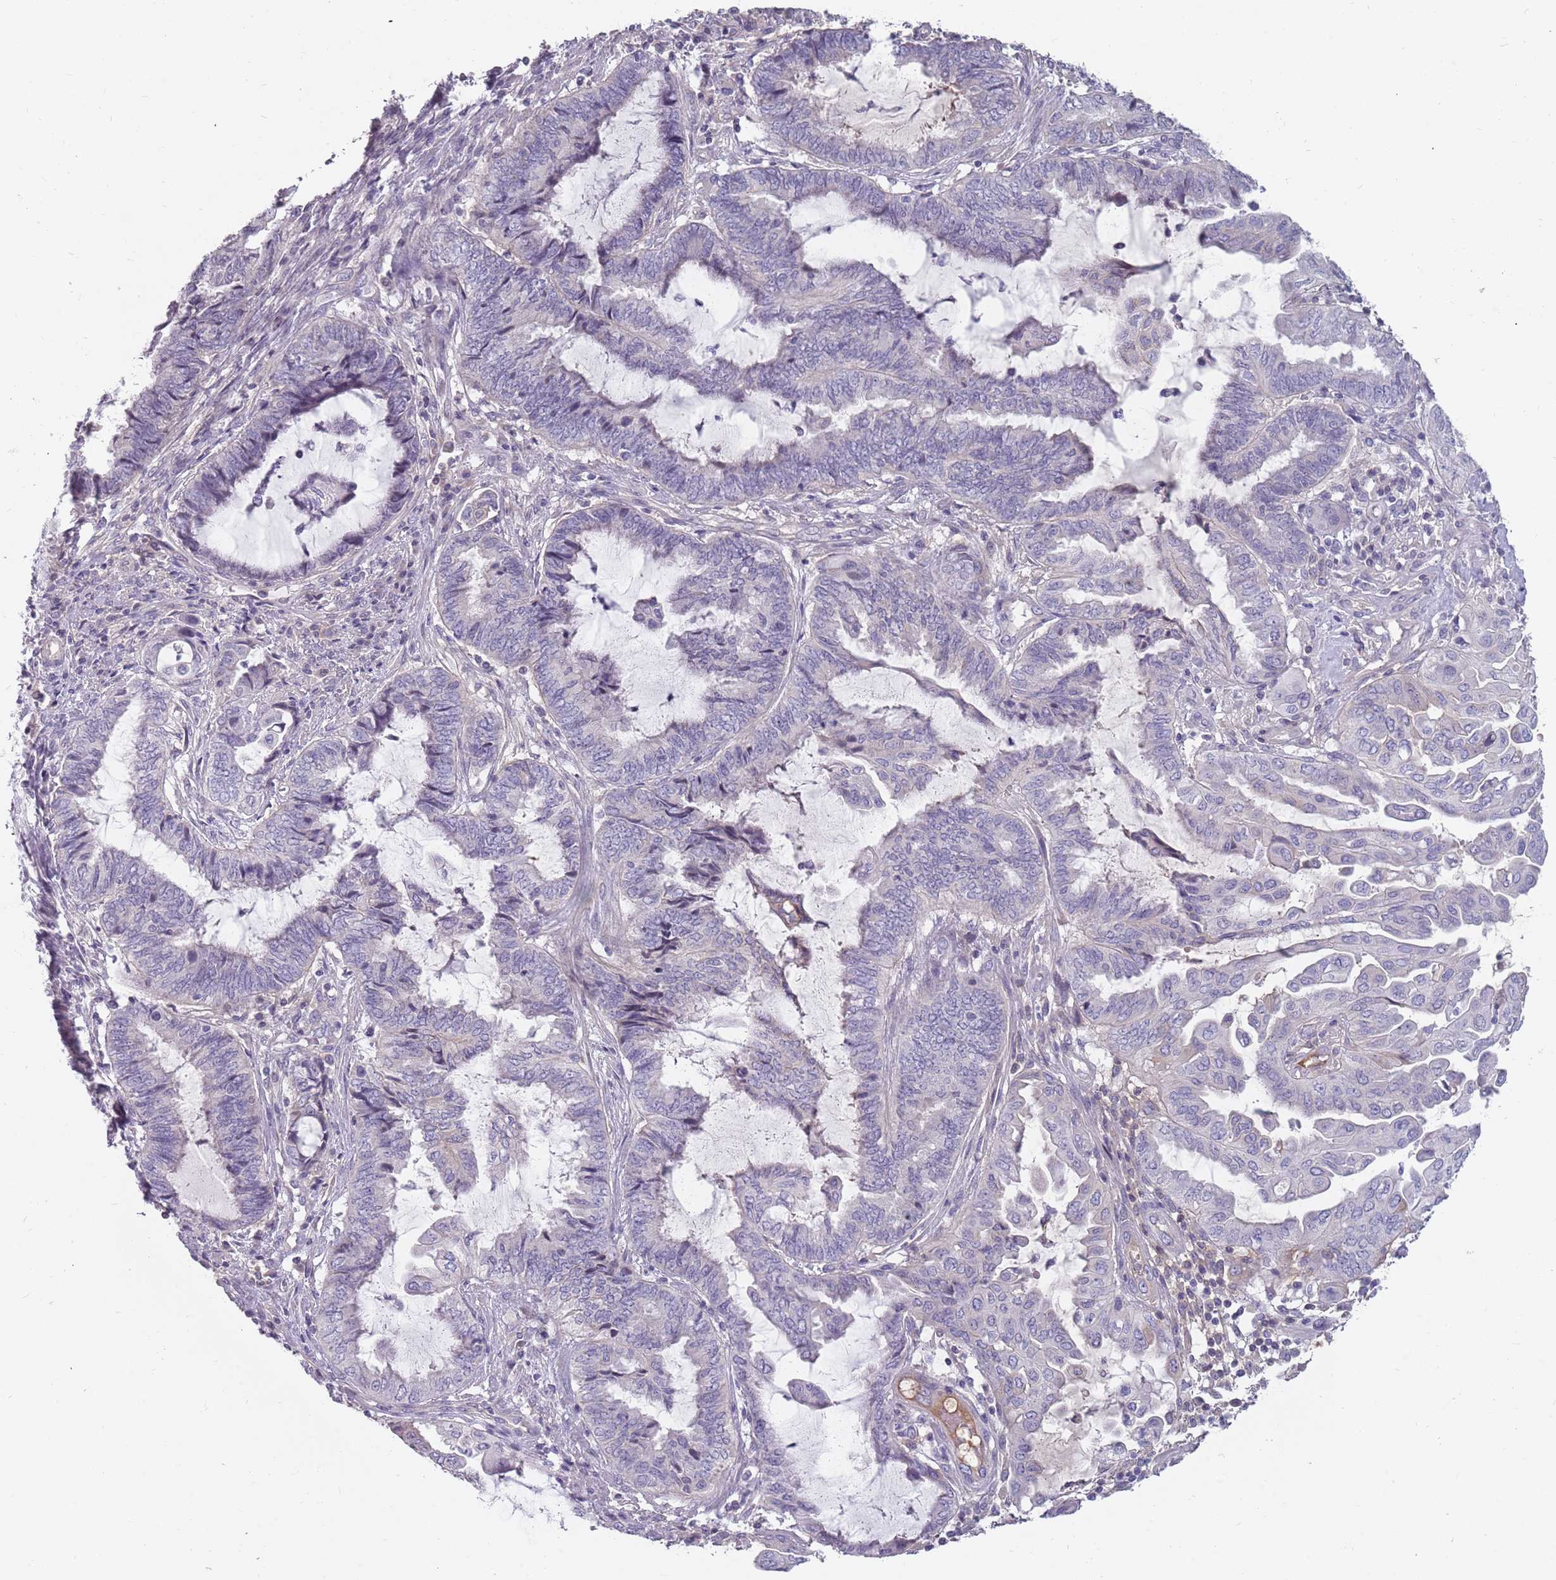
{"staining": {"intensity": "negative", "quantity": "none", "location": "none"}, "tissue": "endometrial cancer", "cell_type": "Tumor cells", "image_type": "cancer", "snomed": [{"axis": "morphology", "description": "Adenocarcinoma, NOS"}, {"axis": "topography", "description": "Uterus"}, {"axis": "topography", "description": "Endometrium"}], "caption": "An IHC micrograph of endometrial adenocarcinoma is shown. There is no staining in tumor cells of endometrial adenocarcinoma. (Immunohistochemistry, brightfield microscopy, high magnification).", "gene": "DDX4", "patient": {"sex": "female", "age": 70}}